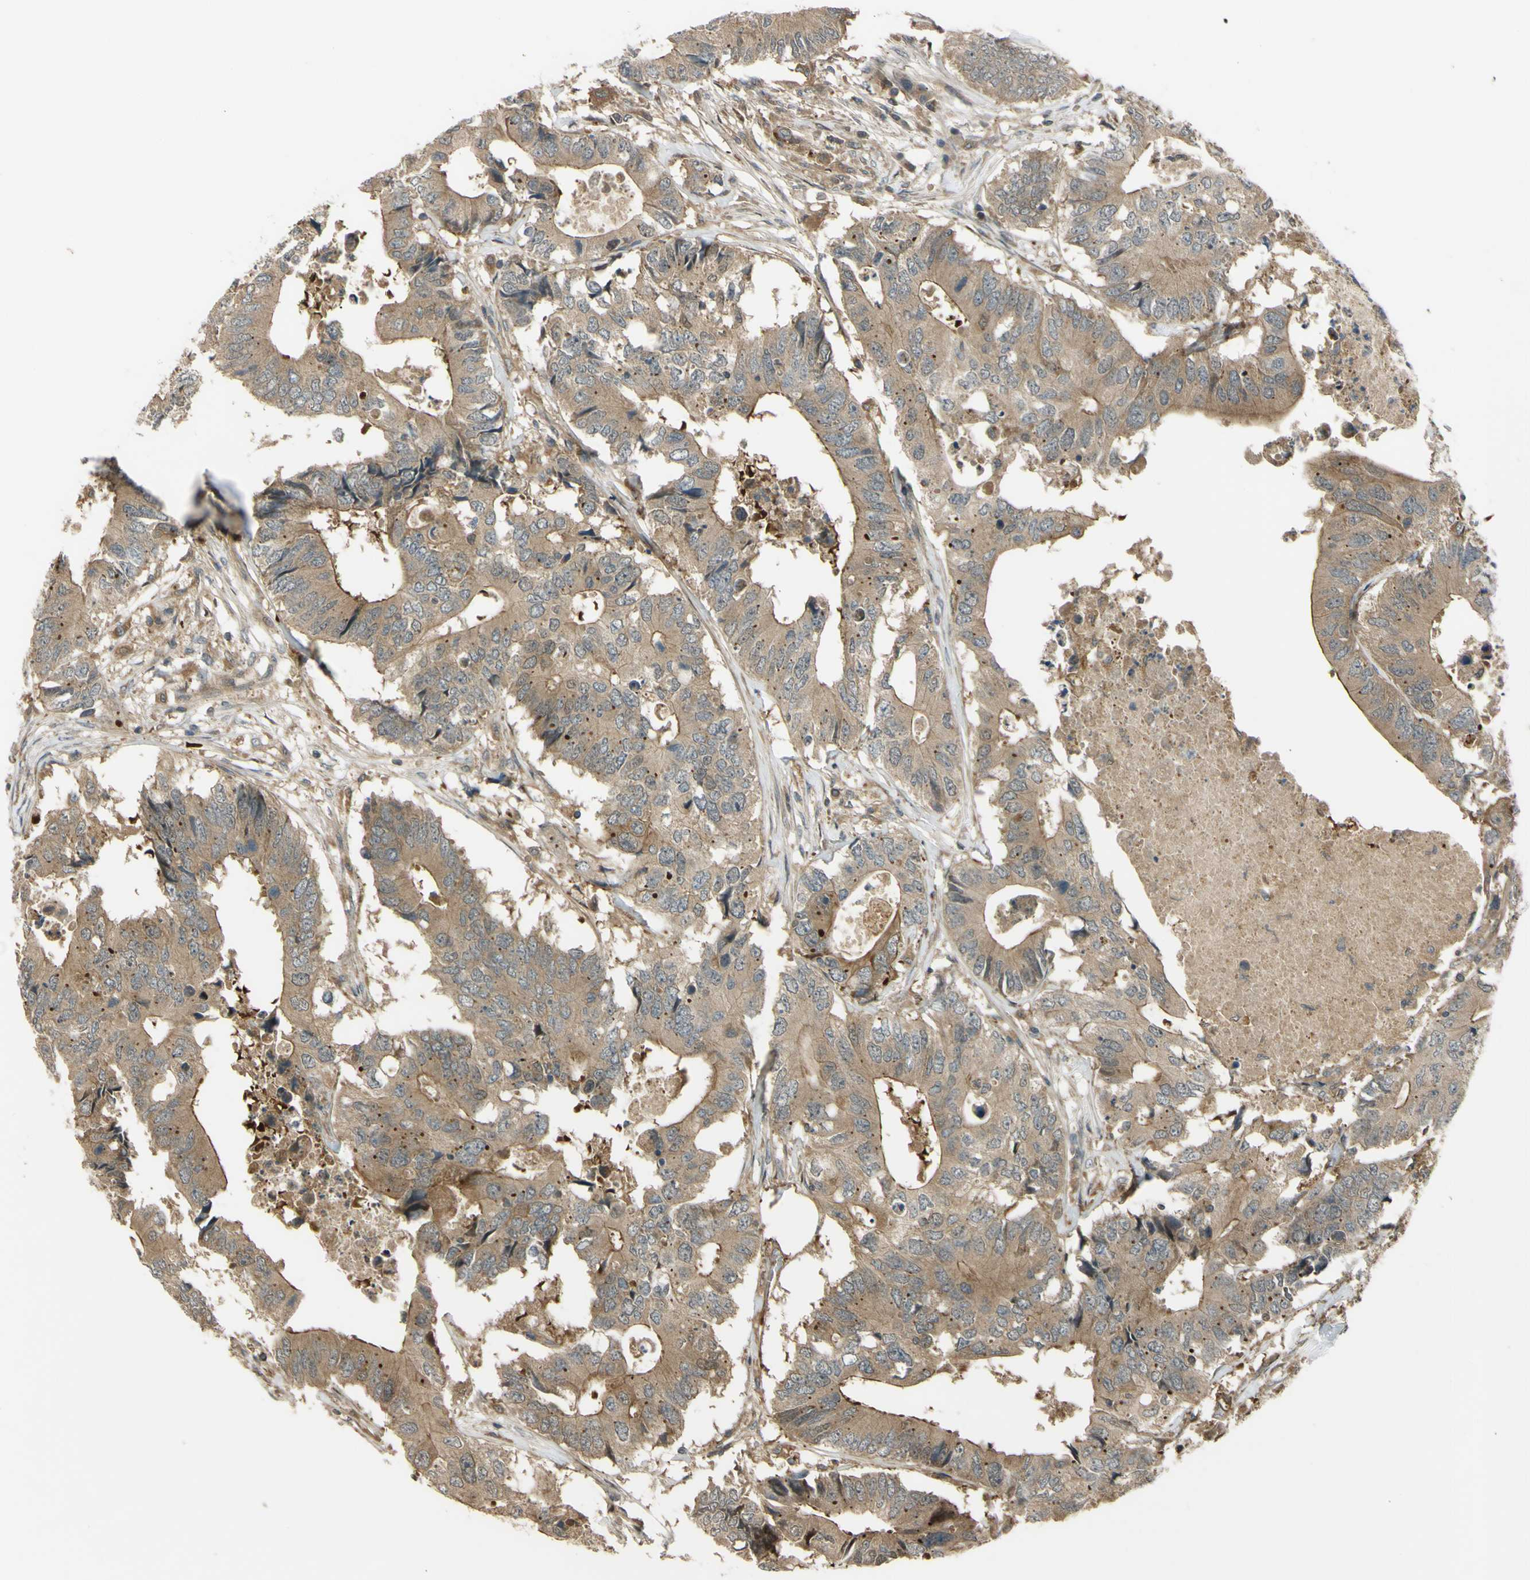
{"staining": {"intensity": "moderate", "quantity": ">75%", "location": "cytoplasmic/membranous"}, "tissue": "colorectal cancer", "cell_type": "Tumor cells", "image_type": "cancer", "snomed": [{"axis": "morphology", "description": "Adenocarcinoma, NOS"}, {"axis": "topography", "description": "Colon"}], "caption": "Protein expression analysis of colorectal cancer (adenocarcinoma) displays moderate cytoplasmic/membranous staining in approximately >75% of tumor cells.", "gene": "FLII", "patient": {"sex": "male", "age": 71}}